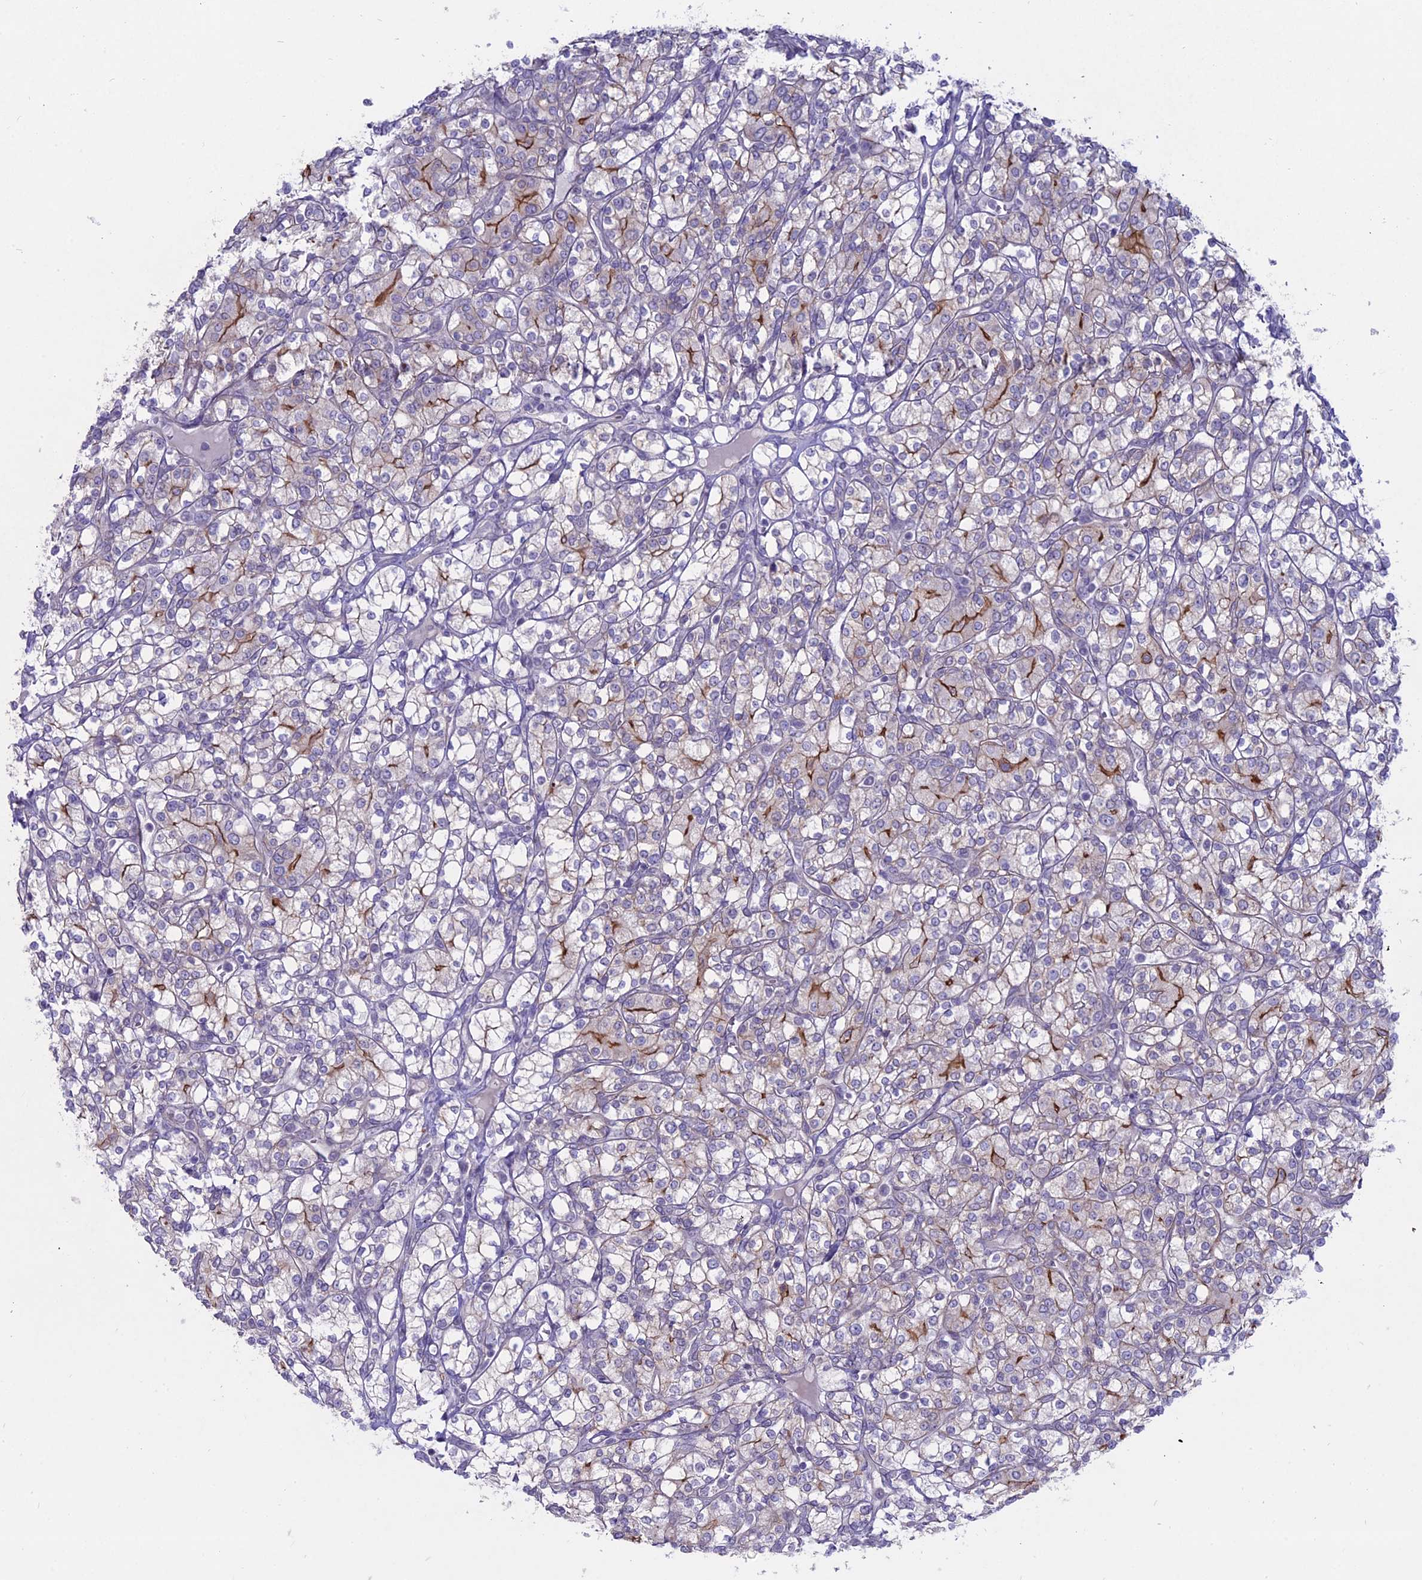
{"staining": {"intensity": "strong", "quantity": "<25%", "location": "cytoplasmic/membranous"}, "tissue": "renal cancer", "cell_type": "Tumor cells", "image_type": "cancer", "snomed": [{"axis": "morphology", "description": "Adenocarcinoma, NOS"}, {"axis": "topography", "description": "Kidney"}], "caption": "Protein expression analysis of renal cancer demonstrates strong cytoplasmic/membranous staining in approximately <25% of tumor cells. (Brightfield microscopy of DAB IHC at high magnification).", "gene": "MYO5B", "patient": {"sex": "male", "age": 77}}